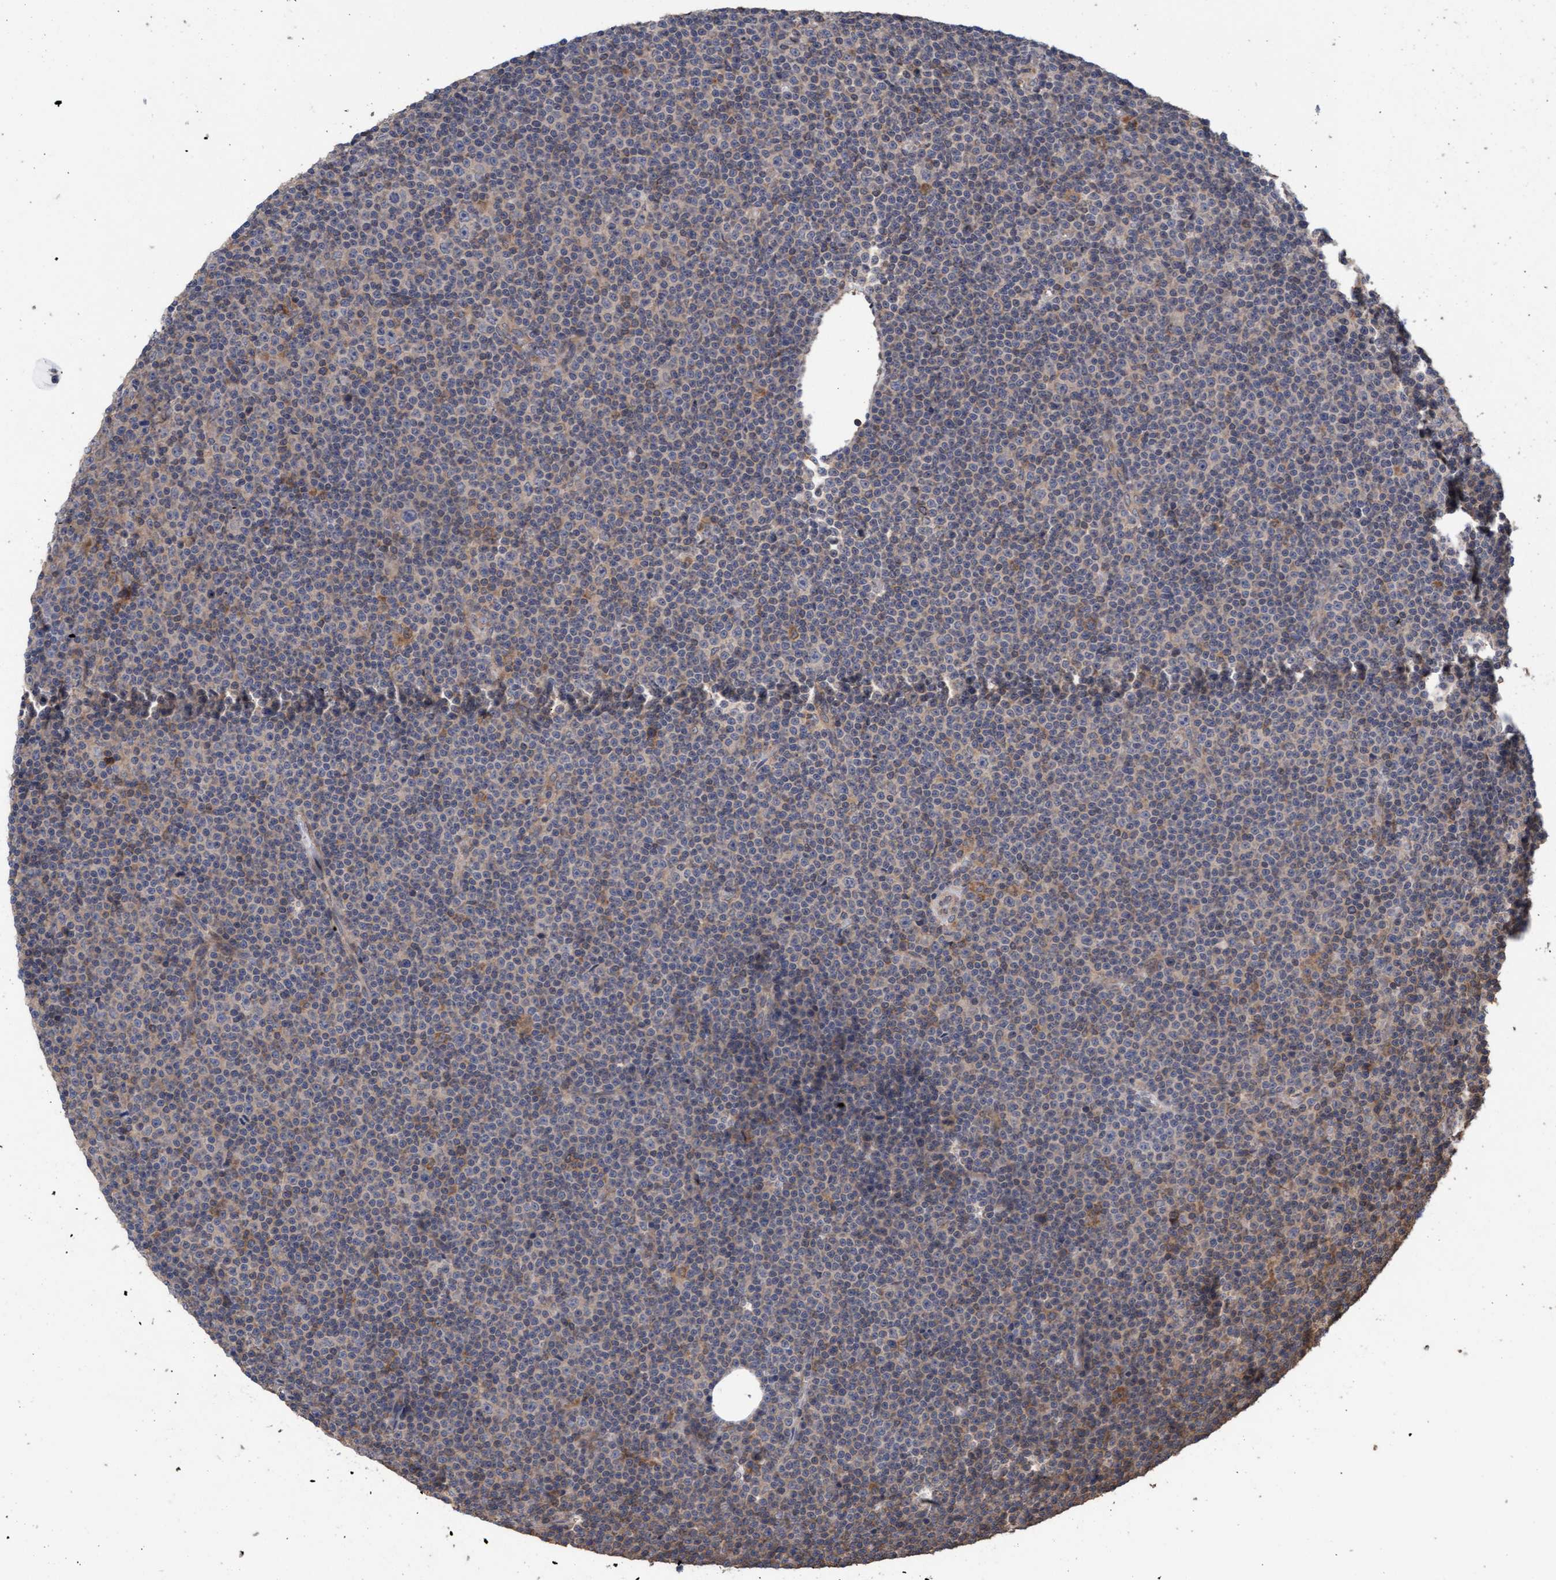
{"staining": {"intensity": "negative", "quantity": "none", "location": "none"}, "tissue": "lymphoma", "cell_type": "Tumor cells", "image_type": "cancer", "snomed": [{"axis": "morphology", "description": "Malignant lymphoma, non-Hodgkin's type, Low grade"}, {"axis": "topography", "description": "Lymph node"}], "caption": "Tumor cells are negative for brown protein staining in malignant lymphoma, non-Hodgkin's type (low-grade).", "gene": "FXR2", "patient": {"sex": "female", "age": 67}}